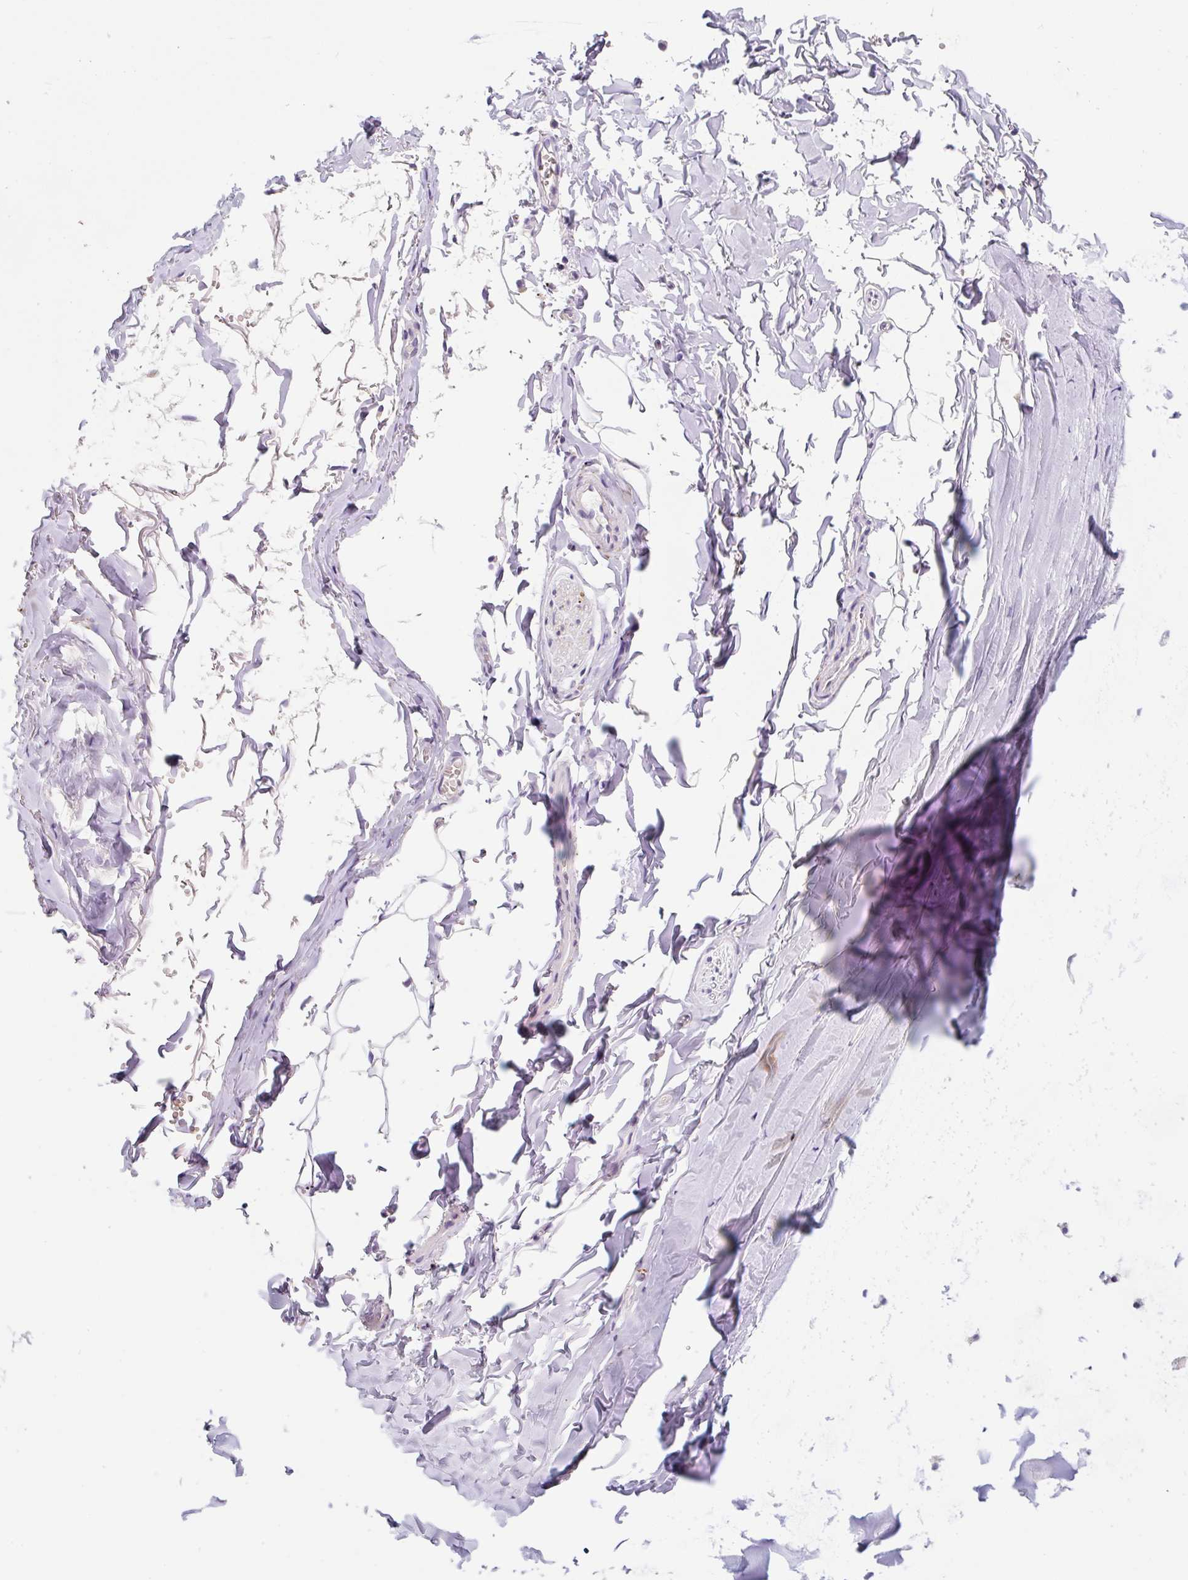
{"staining": {"intensity": "negative", "quantity": "none", "location": "none"}, "tissue": "adipose tissue", "cell_type": "Adipocytes", "image_type": "normal", "snomed": [{"axis": "morphology", "description": "Normal tissue, NOS"}, {"axis": "topography", "description": "Cartilage tissue"}, {"axis": "topography", "description": "Bronchus"}, {"axis": "topography", "description": "Peripheral nerve tissue"}], "caption": "Immunohistochemistry image of benign adipose tissue stained for a protein (brown), which shows no positivity in adipocytes. The staining was performed using DAB to visualize the protein expression in brown, while the nuclei were stained in blue with hematoxylin (Magnification: 20x).", "gene": "SYP", "patient": {"sex": "female", "age": 59}}